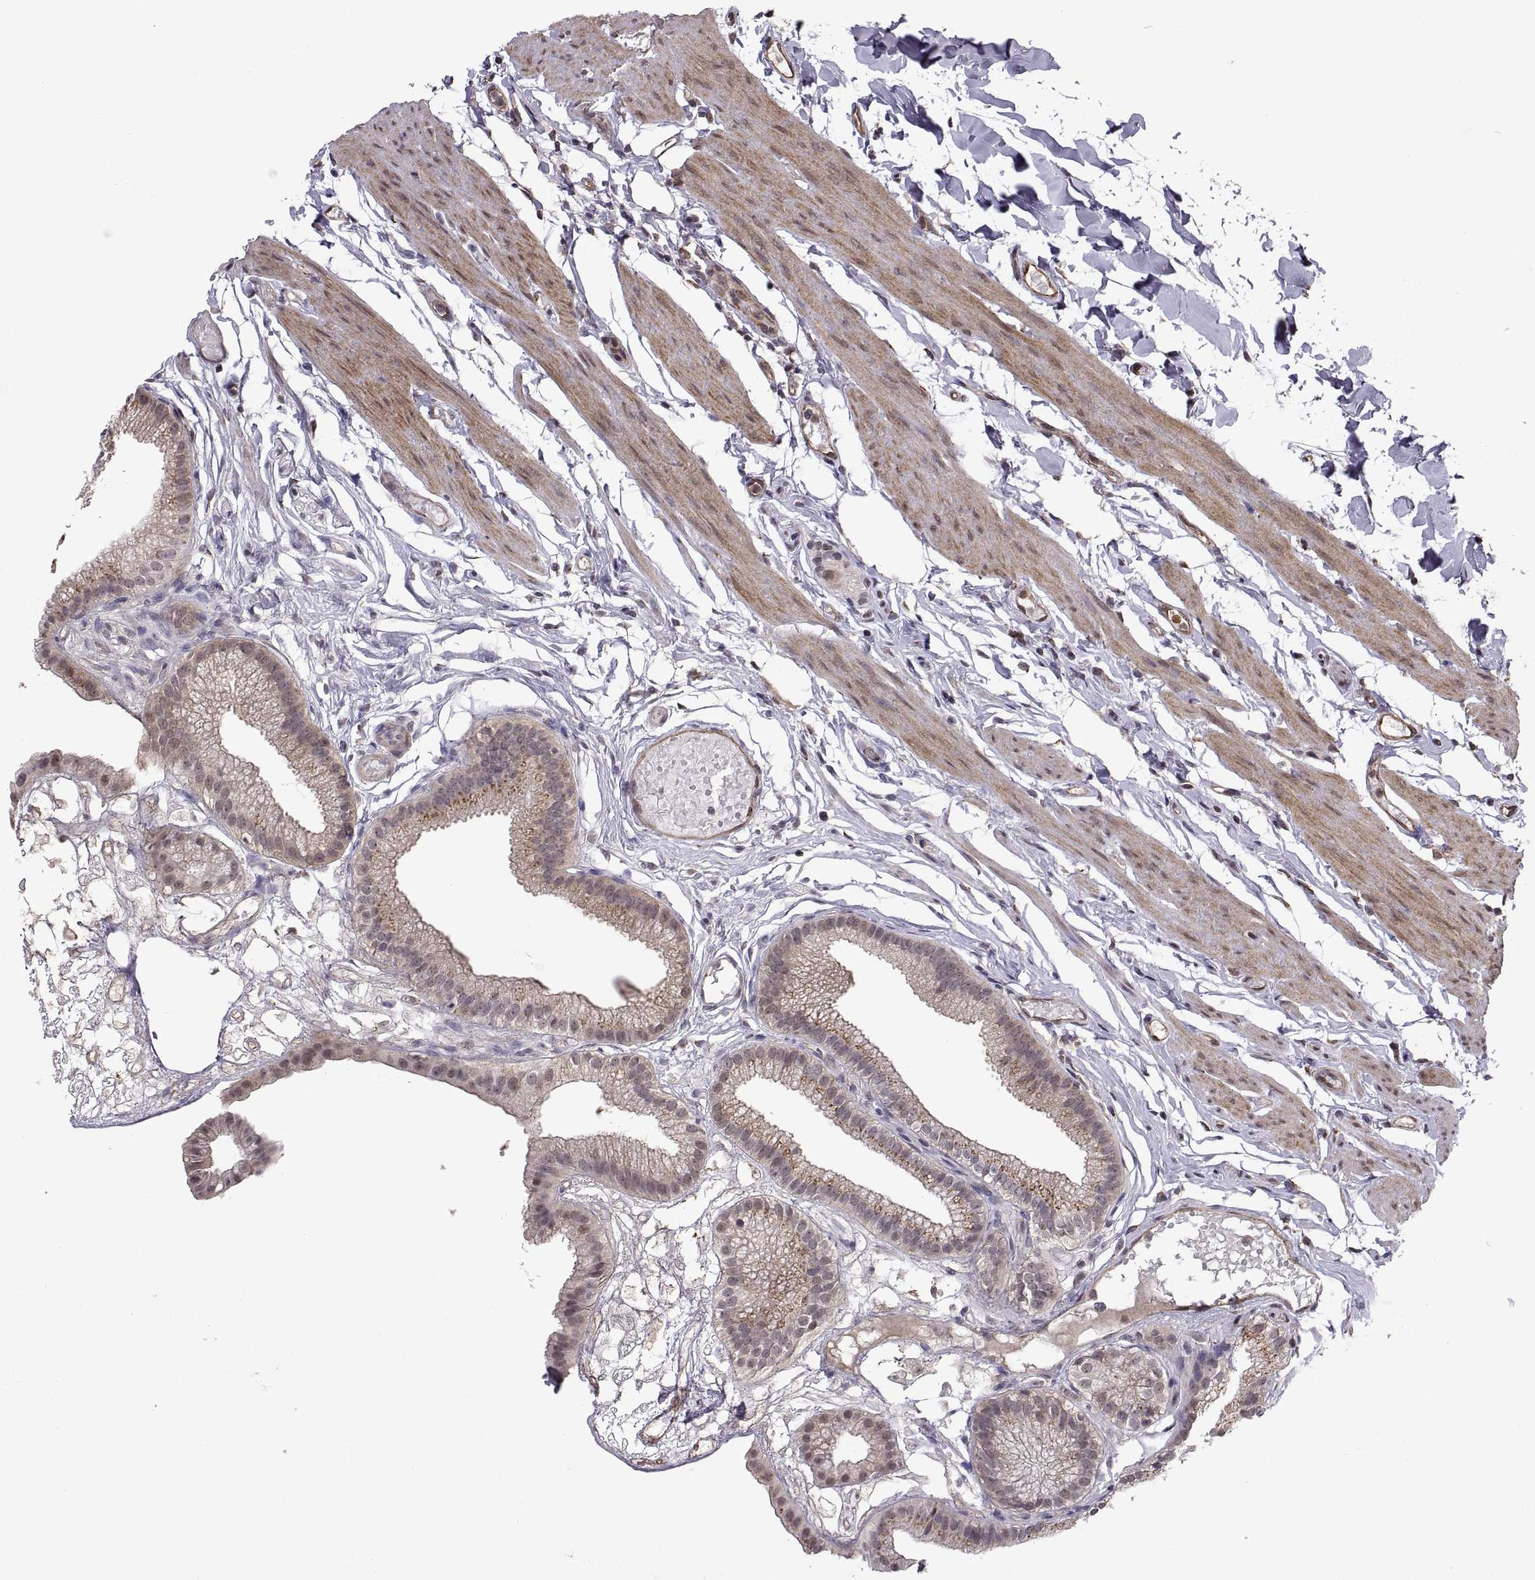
{"staining": {"intensity": "moderate", "quantity": "25%-75%", "location": "cytoplasmic/membranous"}, "tissue": "gallbladder", "cell_type": "Glandular cells", "image_type": "normal", "snomed": [{"axis": "morphology", "description": "Normal tissue, NOS"}, {"axis": "topography", "description": "Gallbladder"}], "caption": "Brown immunohistochemical staining in unremarkable gallbladder displays moderate cytoplasmic/membranous staining in approximately 25%-75% of glandular cells.", "gene": "ARRB1", "patient": {"sex": "female", "age": 45}}